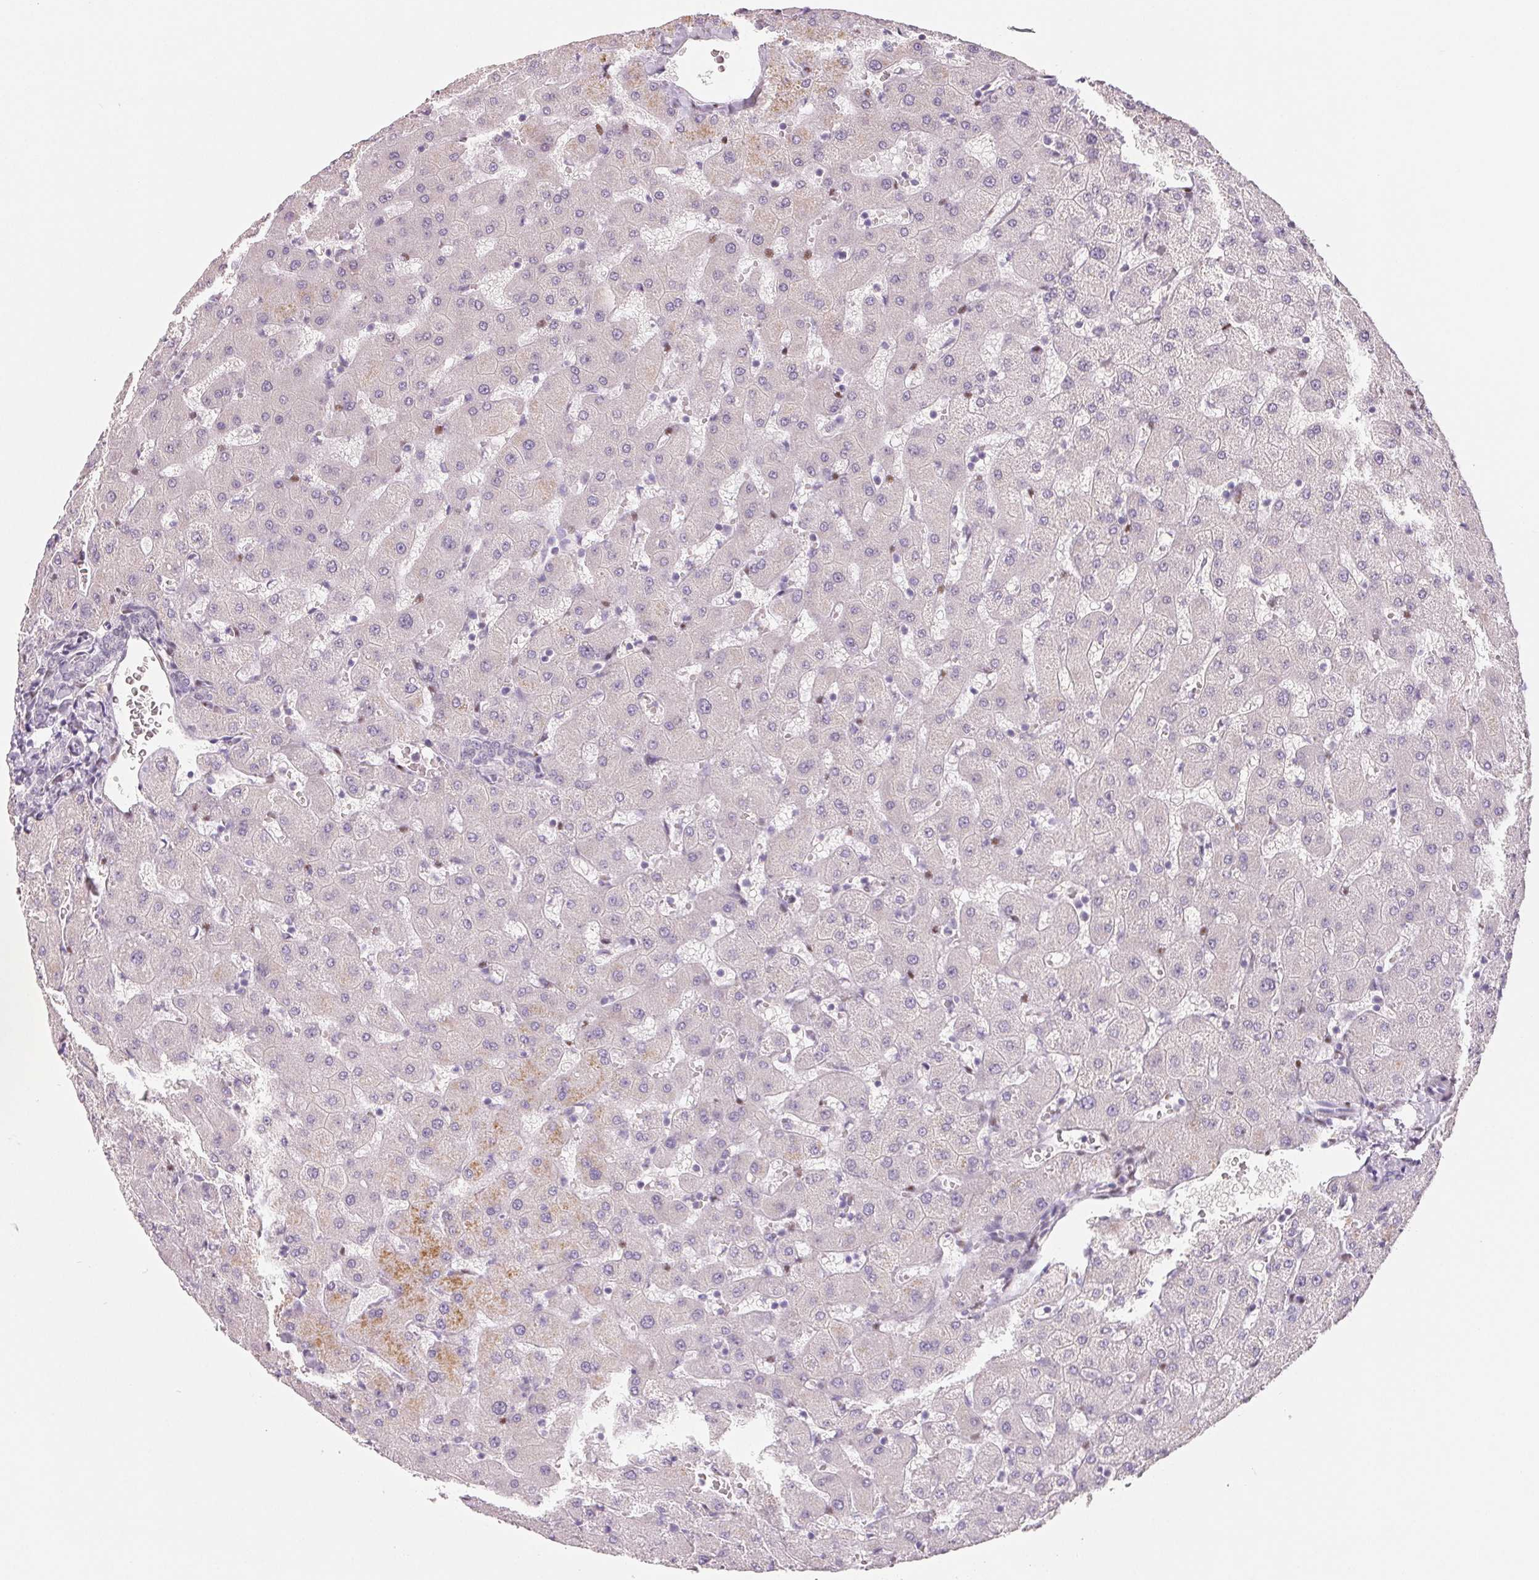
{"staining": {"intensity": "negative", "quantity": "none", "location": "none"}, "tissue": "liver", "cell_type": "Cholangiocytes", "image_type": "normal", "snomed": [{"axis": "morphology", "description": "Normal tissue, NOS"}, {"axis": "topography", "description": "Liver"}], "caption": "Histopathology image shows no significant protein positivity in cholangiocytes of unremarkable liver. Brightfield microscopy of immunohistochemistry (IHC) stained with DAB (3,3'-diaminobenzidine) (brown) and hematoxylin (blue), captured at high magnification.", "gene": "SMARCD3", "patient": {"sex": "female", "age": 63}}